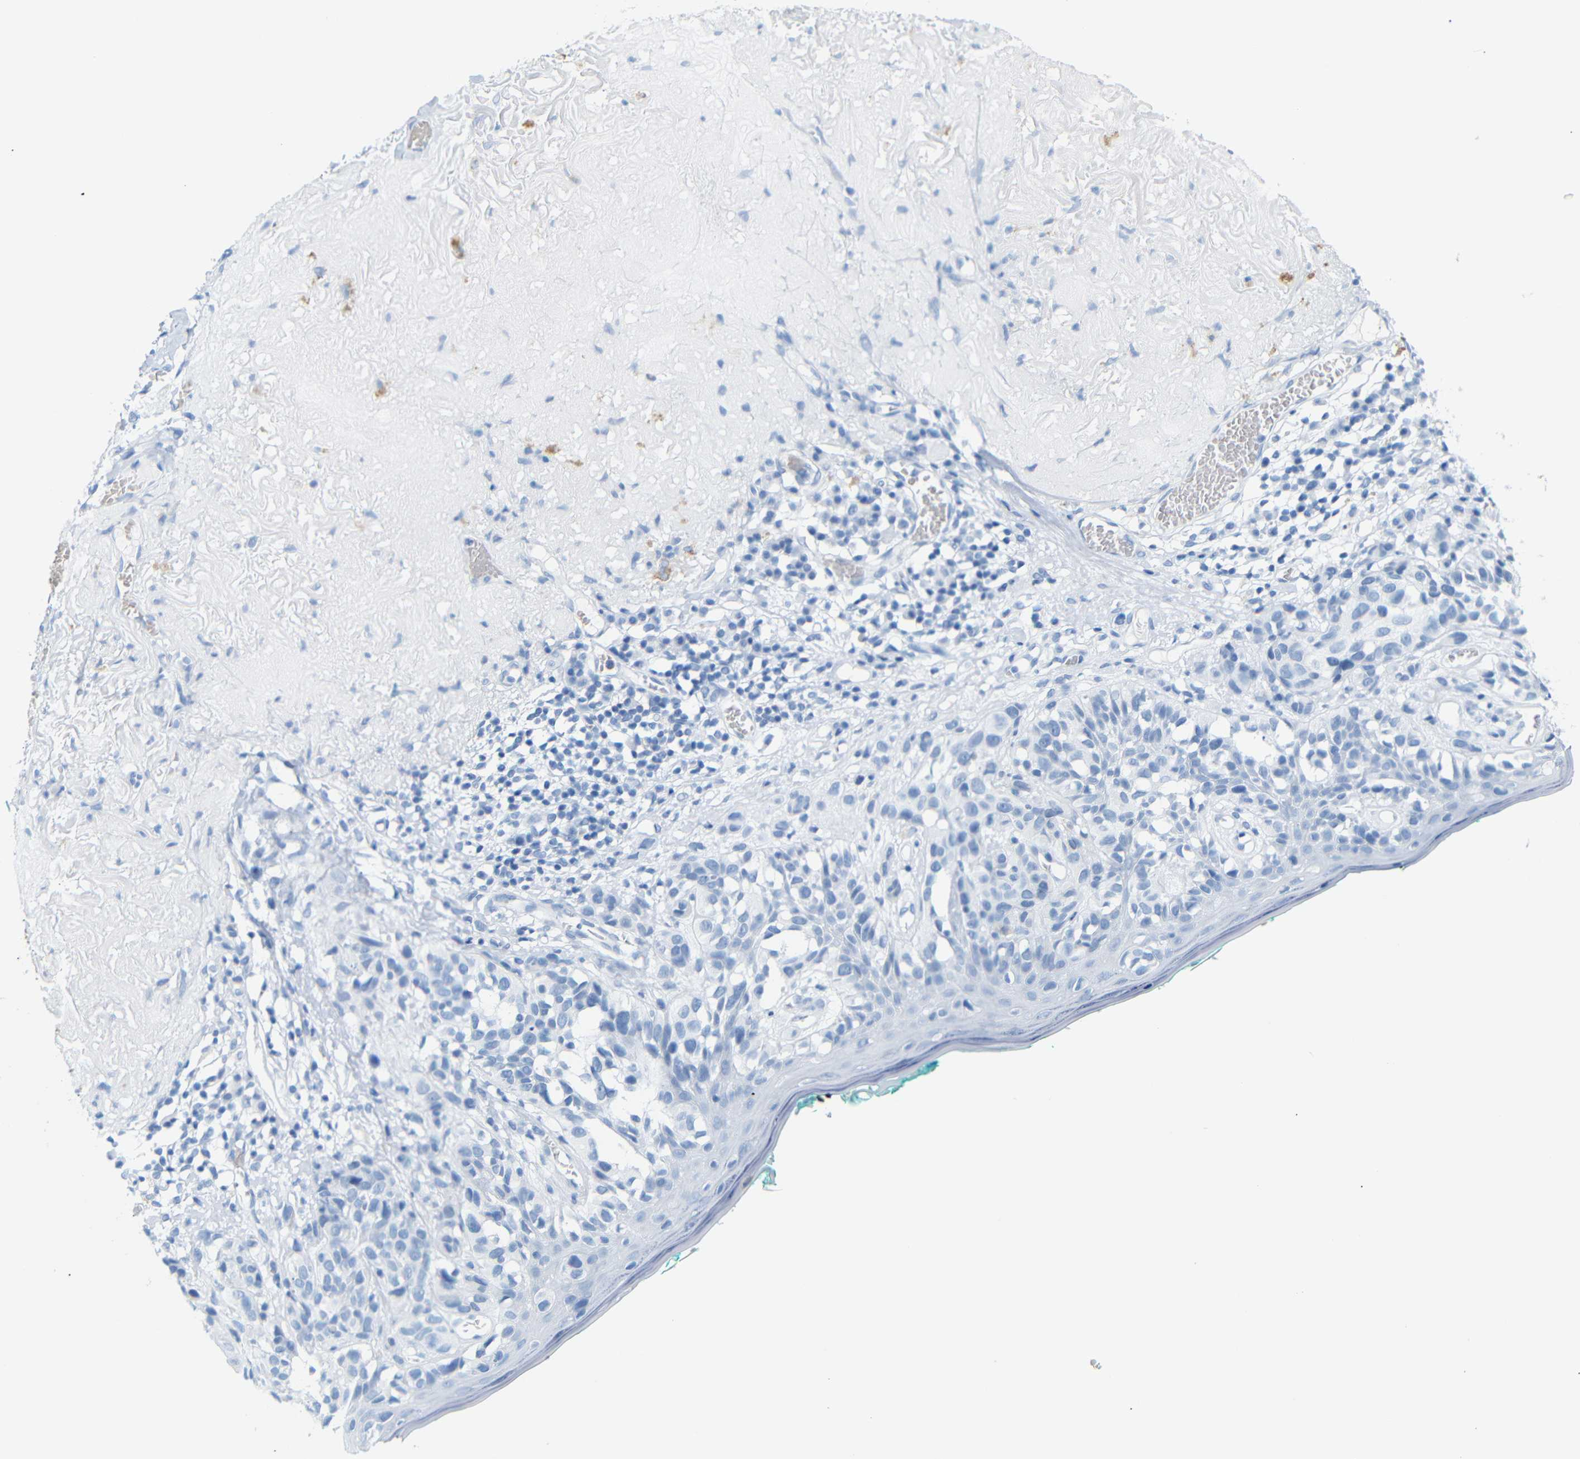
{"staining": {"intensity": "negative", "quantity": "none", "location": "none"}, "tissue": "melanoma", "cell_type": "Tumor cells", "image_type": "cancer", "snomed": [{"axis": "morphology", "description": "Malignant melanoma in situ"}, {"axis": "morphology", "description": "Malignant melanoma, NOS"}, {"axis": "topography", "description": "Skin"}], "caption": "The histopathology image shows no significant staining in tumor cells of malignant melanoma in situ.", "gene": "DYNAP", "patient": {"sex": "female", "age": 88}}